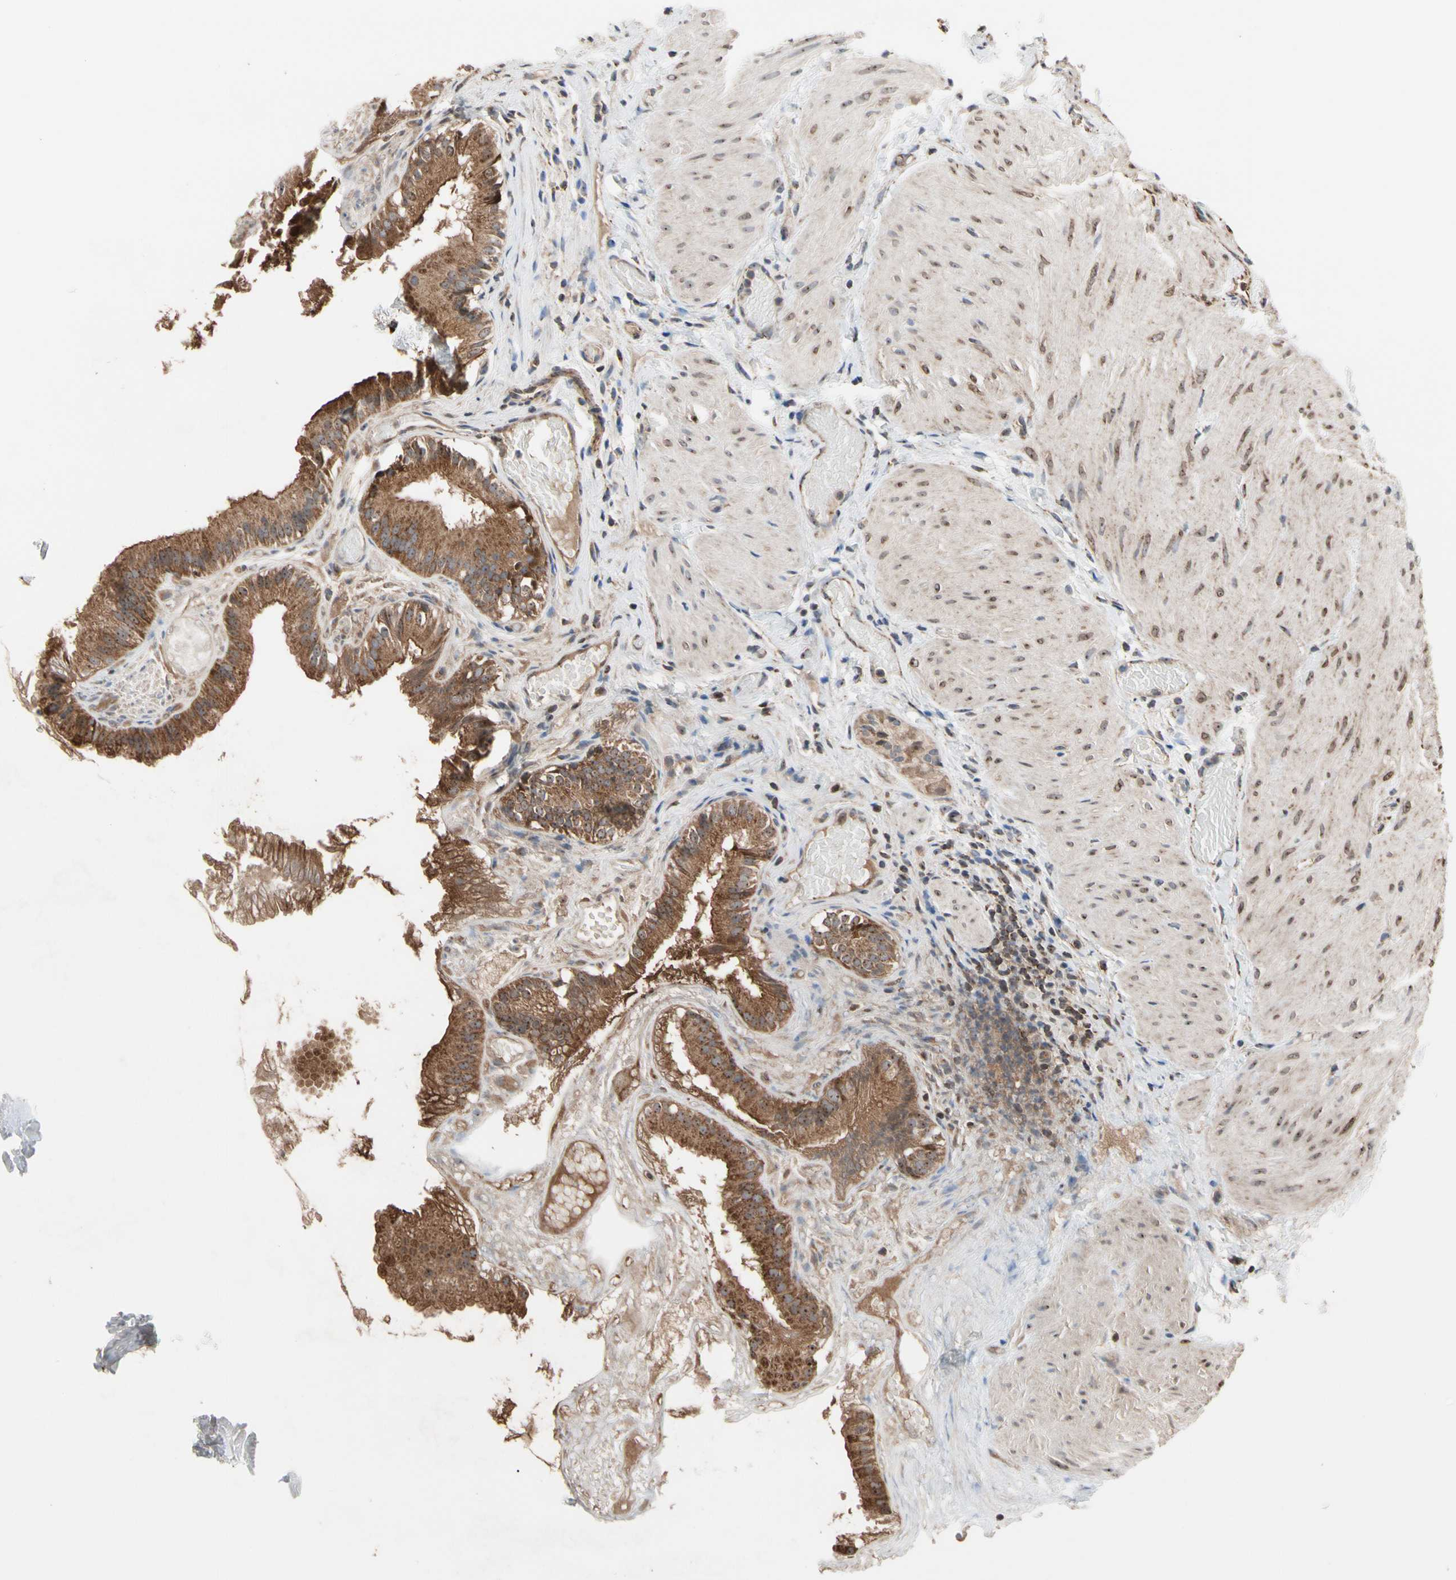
{"staining": {"intensity": "strong", "quantity": ">75%", "location": "cytoplasmic/membranous"}, "tissue": "gallbladder", "cell_type": "Glandular cells", "image_type": "normal", "snomed": [{"axis": "morphology", "description": "Normal tissue, NOS"}, {"axis": "topography", "description": "Gallbladder"}], "caption": "The image demonstrates immunohistochemical staining of normal gallbladder. There is strong cytoplasmic/membranous expression is seen in about >75% of glandular cells. Immunohistochemistry (ihc) stains the protein in brown and the nuclei are stained blue.", "gene": "FAM110B", "patient": {"sex": "female", "age": 26}}